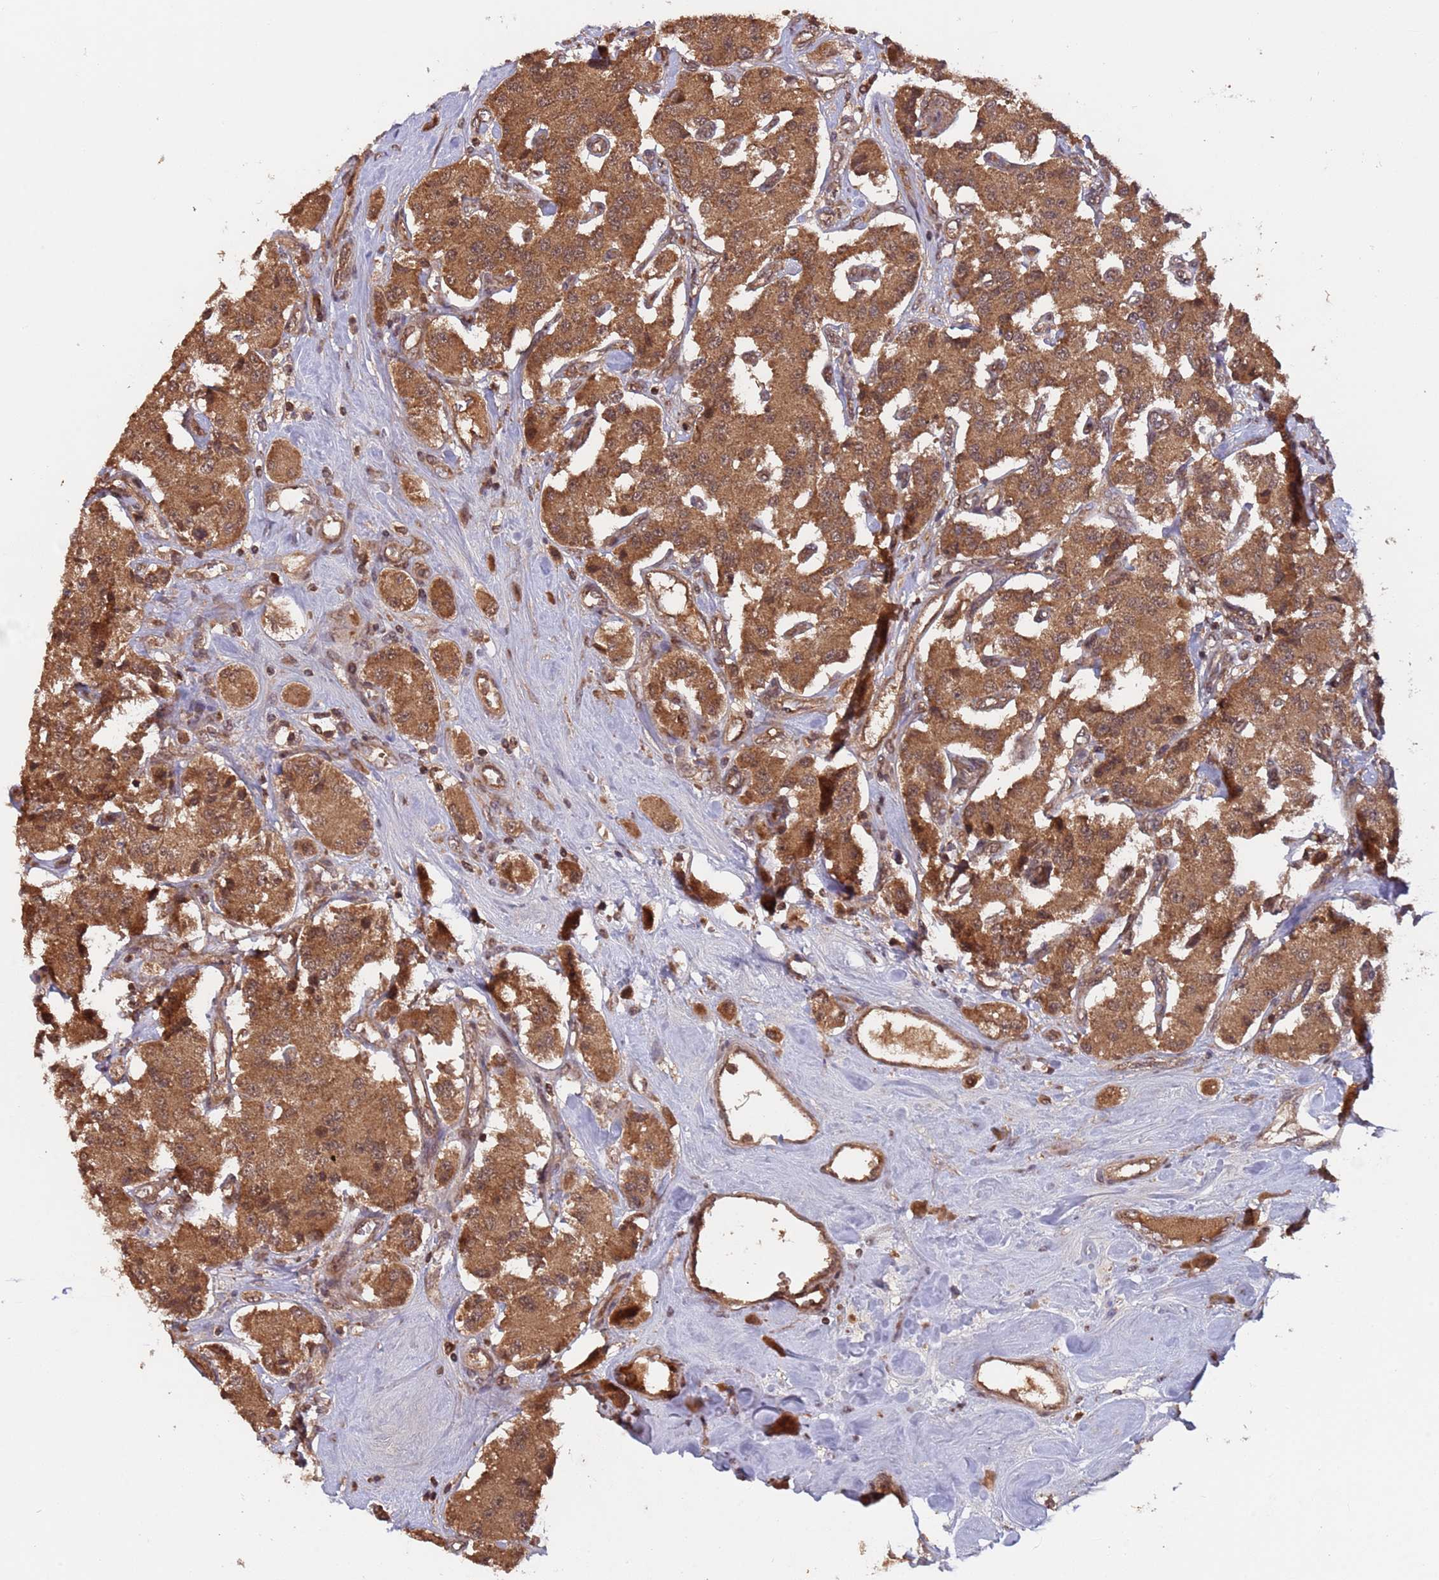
{"staining": {"intensity": "moderate", "quantity": ">75%", "location": "cytoplasmic/membranous,nuclear"}, "tissue": "carcinoid", "cell_type": "Tumor cells", "image_type": "cancer", "snomed": [{"axis": "morphology", "description": "Carcinoid, malignant, NOS"}, {"axis": "topography", "description": "Pancreas"}], "caption": "An IHC histopathology image of tumor tissue is shown. Protein staining in brown shows moderate cytoplasmic/membranous and nuclear positivity in carcinoid within tumor cells.", "gene": "ERI1", "patient": {"sex": "male", "age": 41}}